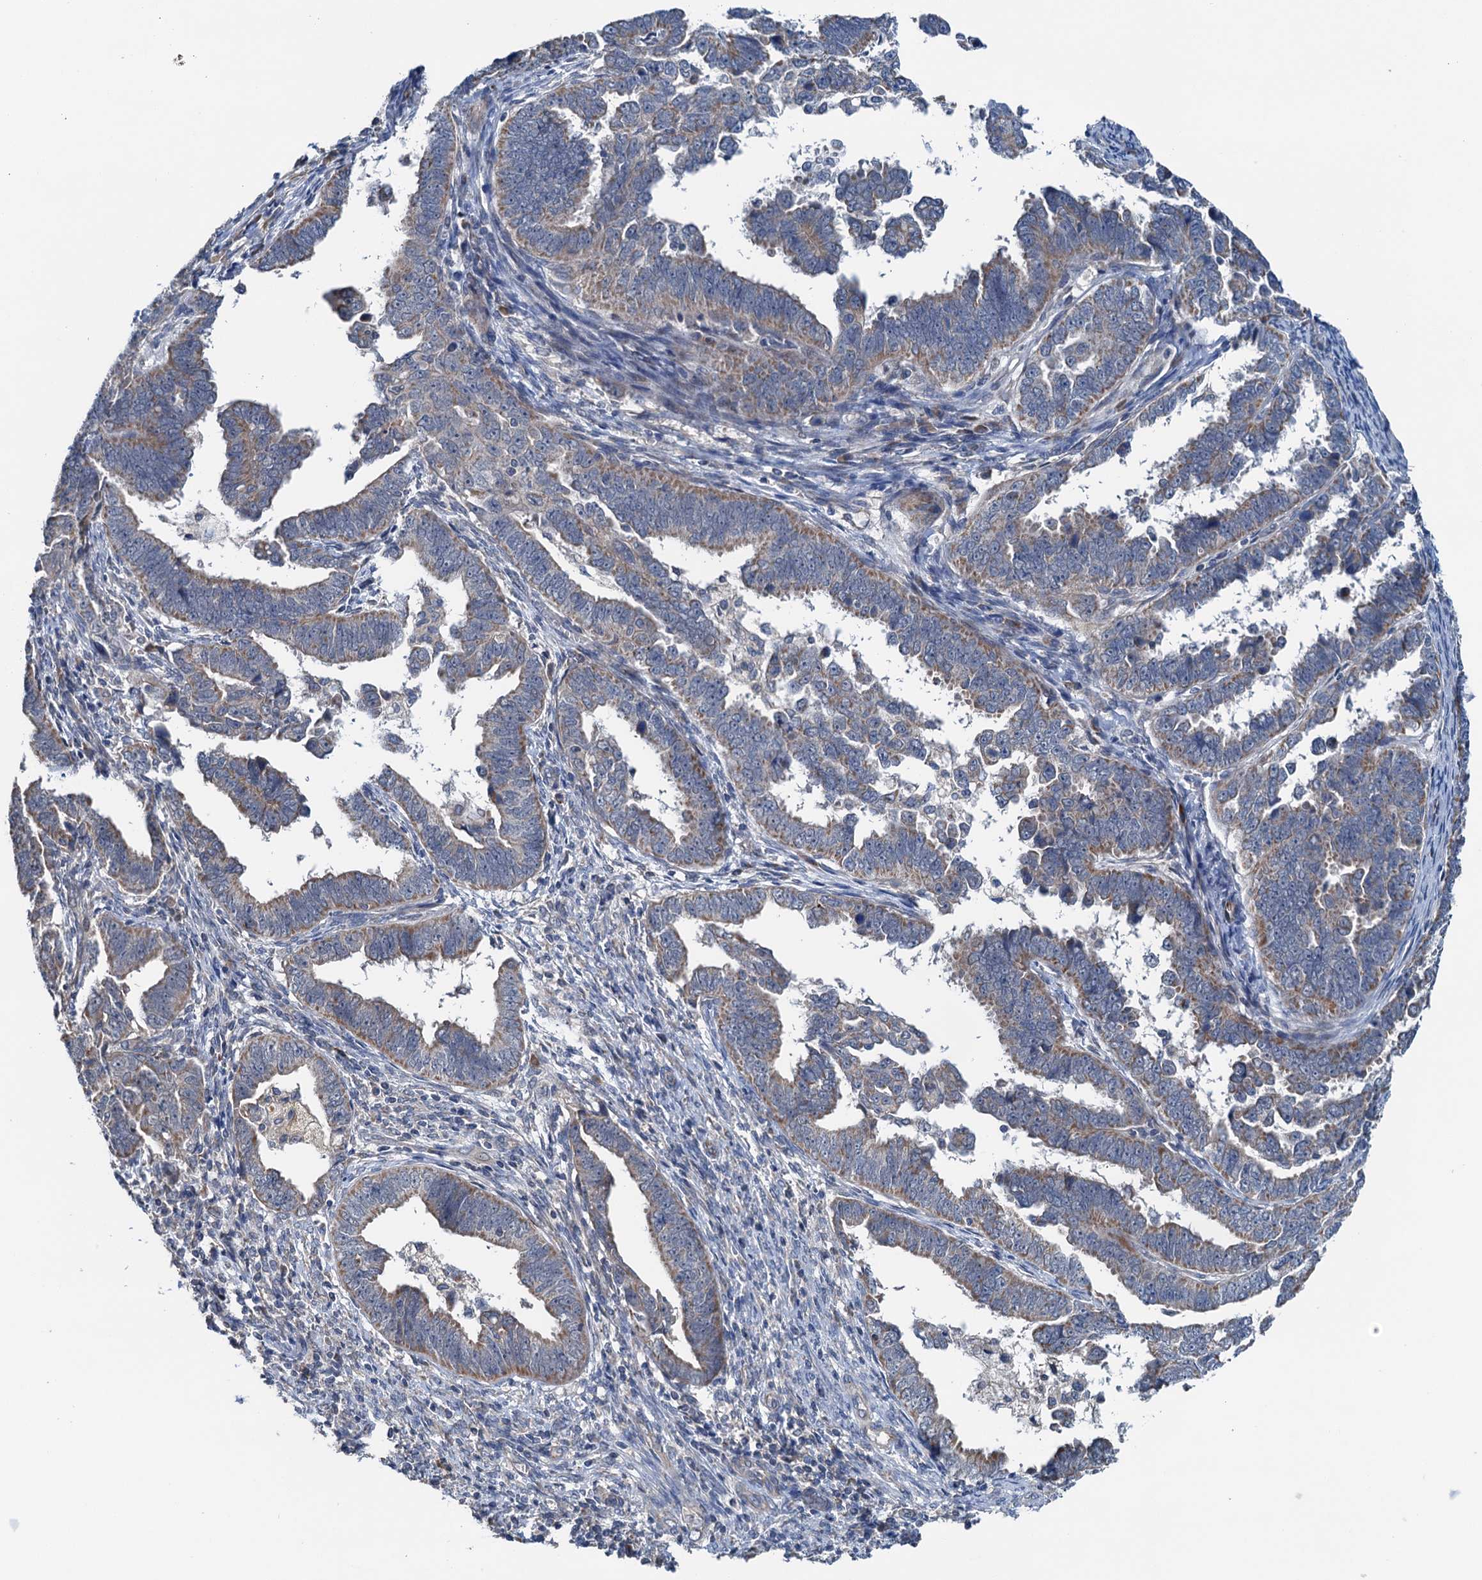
{"staining": {"intensity": "weak", "quantity": ">75%", "location": "cytoplasmic/membranous"}, "tissue": "endometrial cancer", "cell_type": "Tumor cells", "image_type": "cancer", "snomed": [{"axis": "morphology", "description": "Adenocarcinoma, NOS"}, {"axis": "topography", "description": "Endometrium"}], "caption": "Immunohistochemical staining of endometrial adenocarcinoma shows low levels of weak cytoplasmic/membranous protein expression in approximately >75% of tumor cells.", "gene": "ELAC1", "patient": {"sex": "female", "age": 75}}